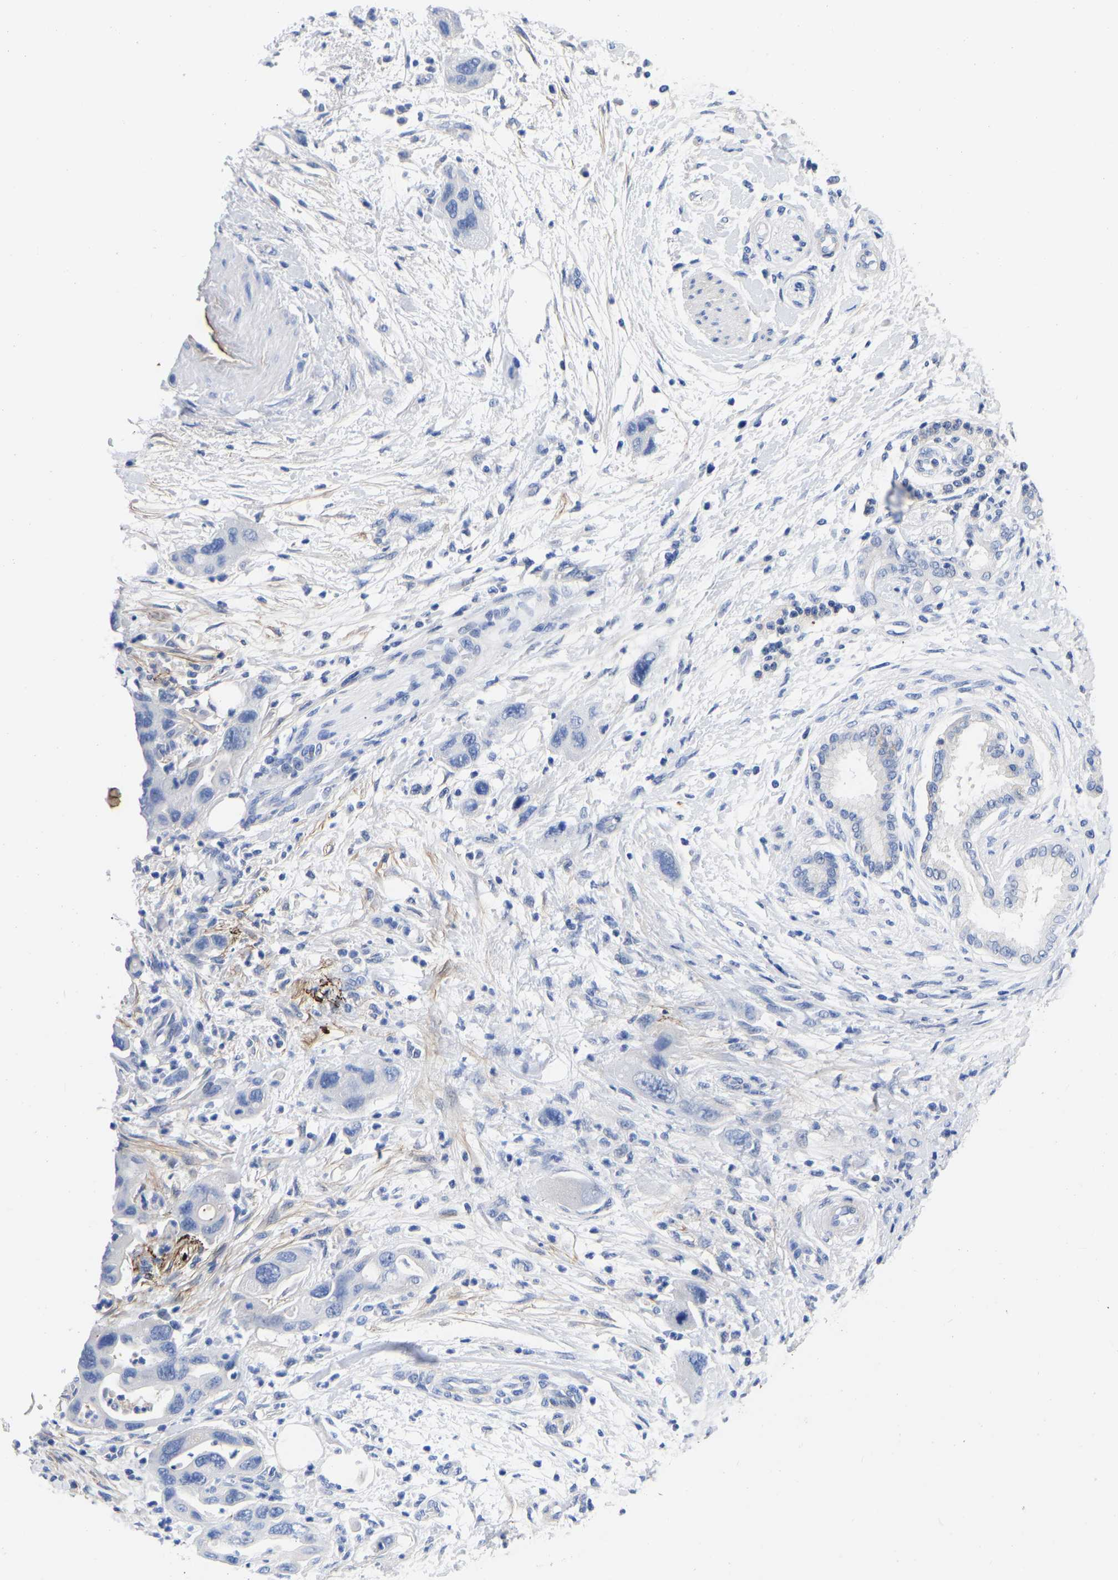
{"staining": {"intensity": "negative", "quantity": "none", "location": "none"}, "tissue": "pancreatic cancer", "cell_type": "Tumor cells", "image_type": "cancer", "snomed": [{"axis": "morphology", "description": "Normal tissue, NOS"}, {"axis": "morphology", "description": "Adenocarcinoma, NOS"}, {"axis": "topography", "description": "Pancreas"}], "caption": "The immunohistochemistry photomicrograph has no significant positivity in tumor cells of pancreatic cancer tissue.", "gene": "GPA33", "patient": {"sex": "female", "age": 71}}